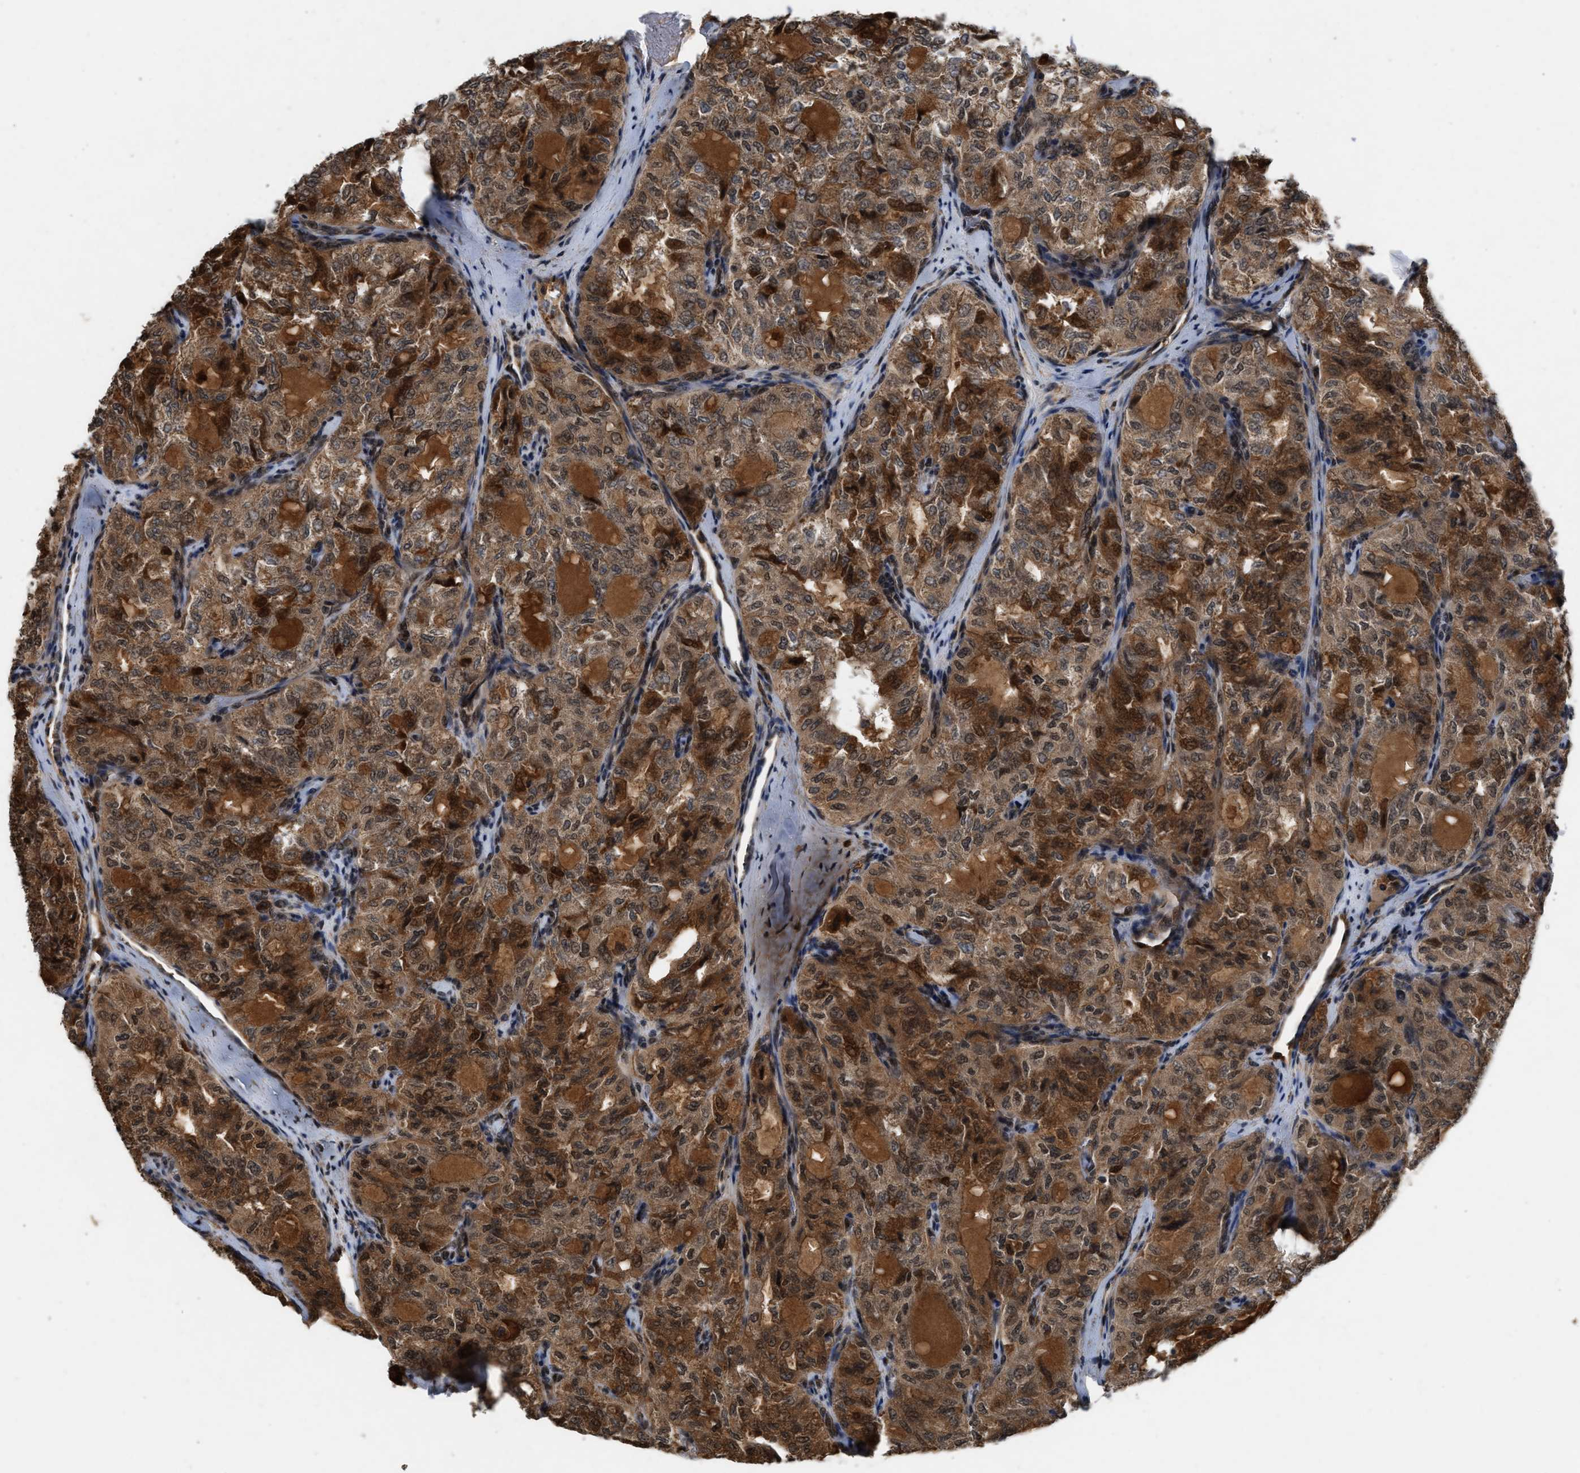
{"staining": {"intensity": "strong", "quantity": ">75%", "location": "cytoplasmic/membranous,nuclear"}, "tissue": "thyroid cancer", "cell_type": "Tumor cells", "image_type": "cancer", "snomed": [{"axis": "morphology", "description": "Follicular adenoma carcinoma, NOS"}, {"axis": "topography", "description": "Thyroid gland"}], "caption": "Brown immunohistochemical staining in human follicular adenoma carcinoma (thyroid) reveals strong cytoplasmic/membranous and nuclear positivity in approximately >75% of tumor cells.", "gene": "RUSC2", "patient": {"sex": "male", "age": 75}}